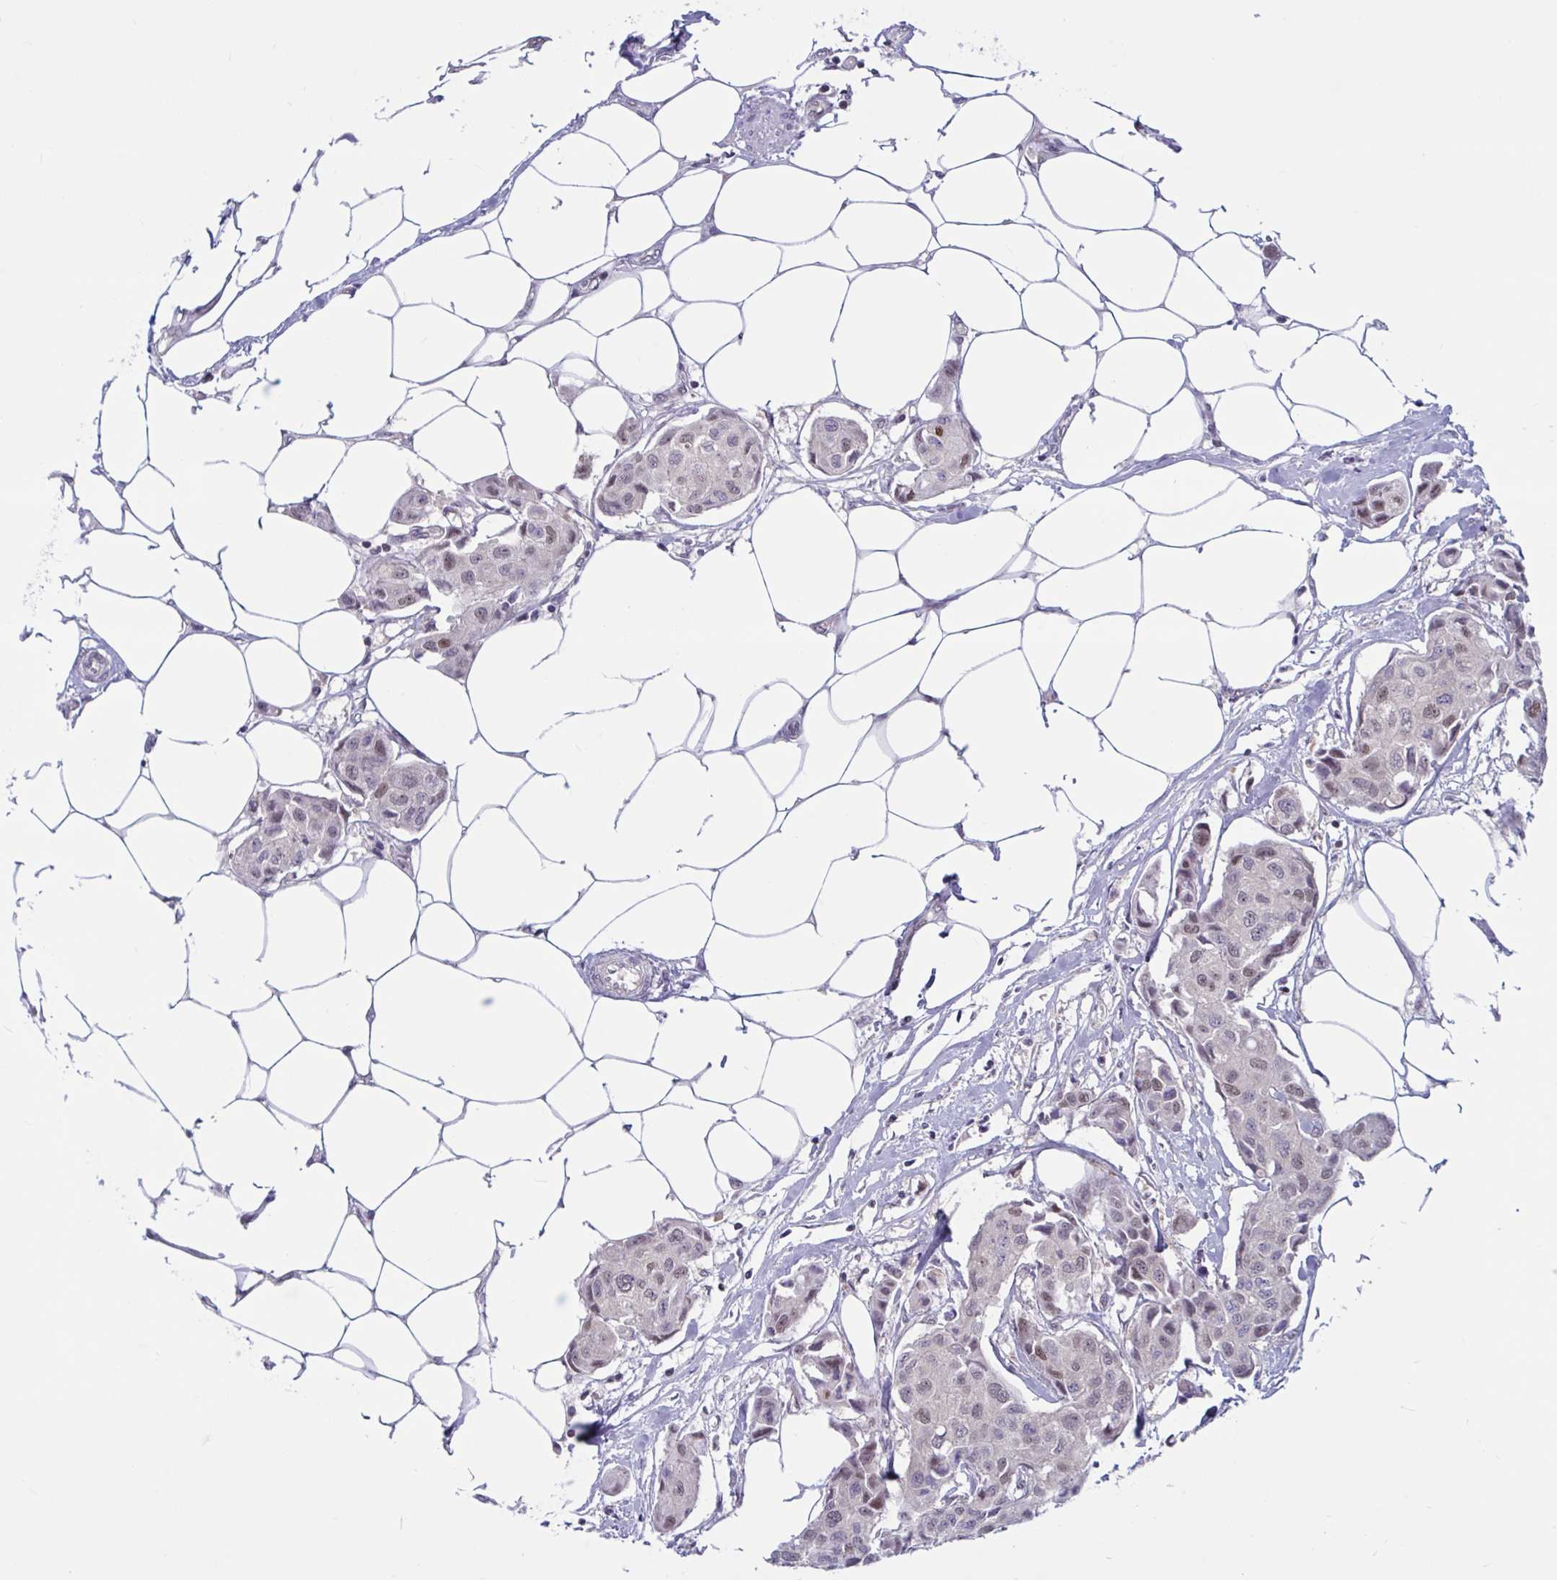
{"staining": {"intensity": "weak", "quantity": "25%-75%", "location": "nuclear"}, "tissue": "breast cancer", "cell_type": "Tumor cells", "image_type": "cancer", "snomed": [{"axis": "morphology", "description": "Duct carcinoma"}, {"axis": "topography", "description": "Breast"}, {"axis": "topography", "description": "Lymph node"}], "caption": "There is low levels of weak nuclear expression in tumor cells of breast invasive ductal carcinoma, as demonstrated by immunohistochemical staining (brown color).", "gene": "TSN", "patient": {"sex": "female", "age": 80}}